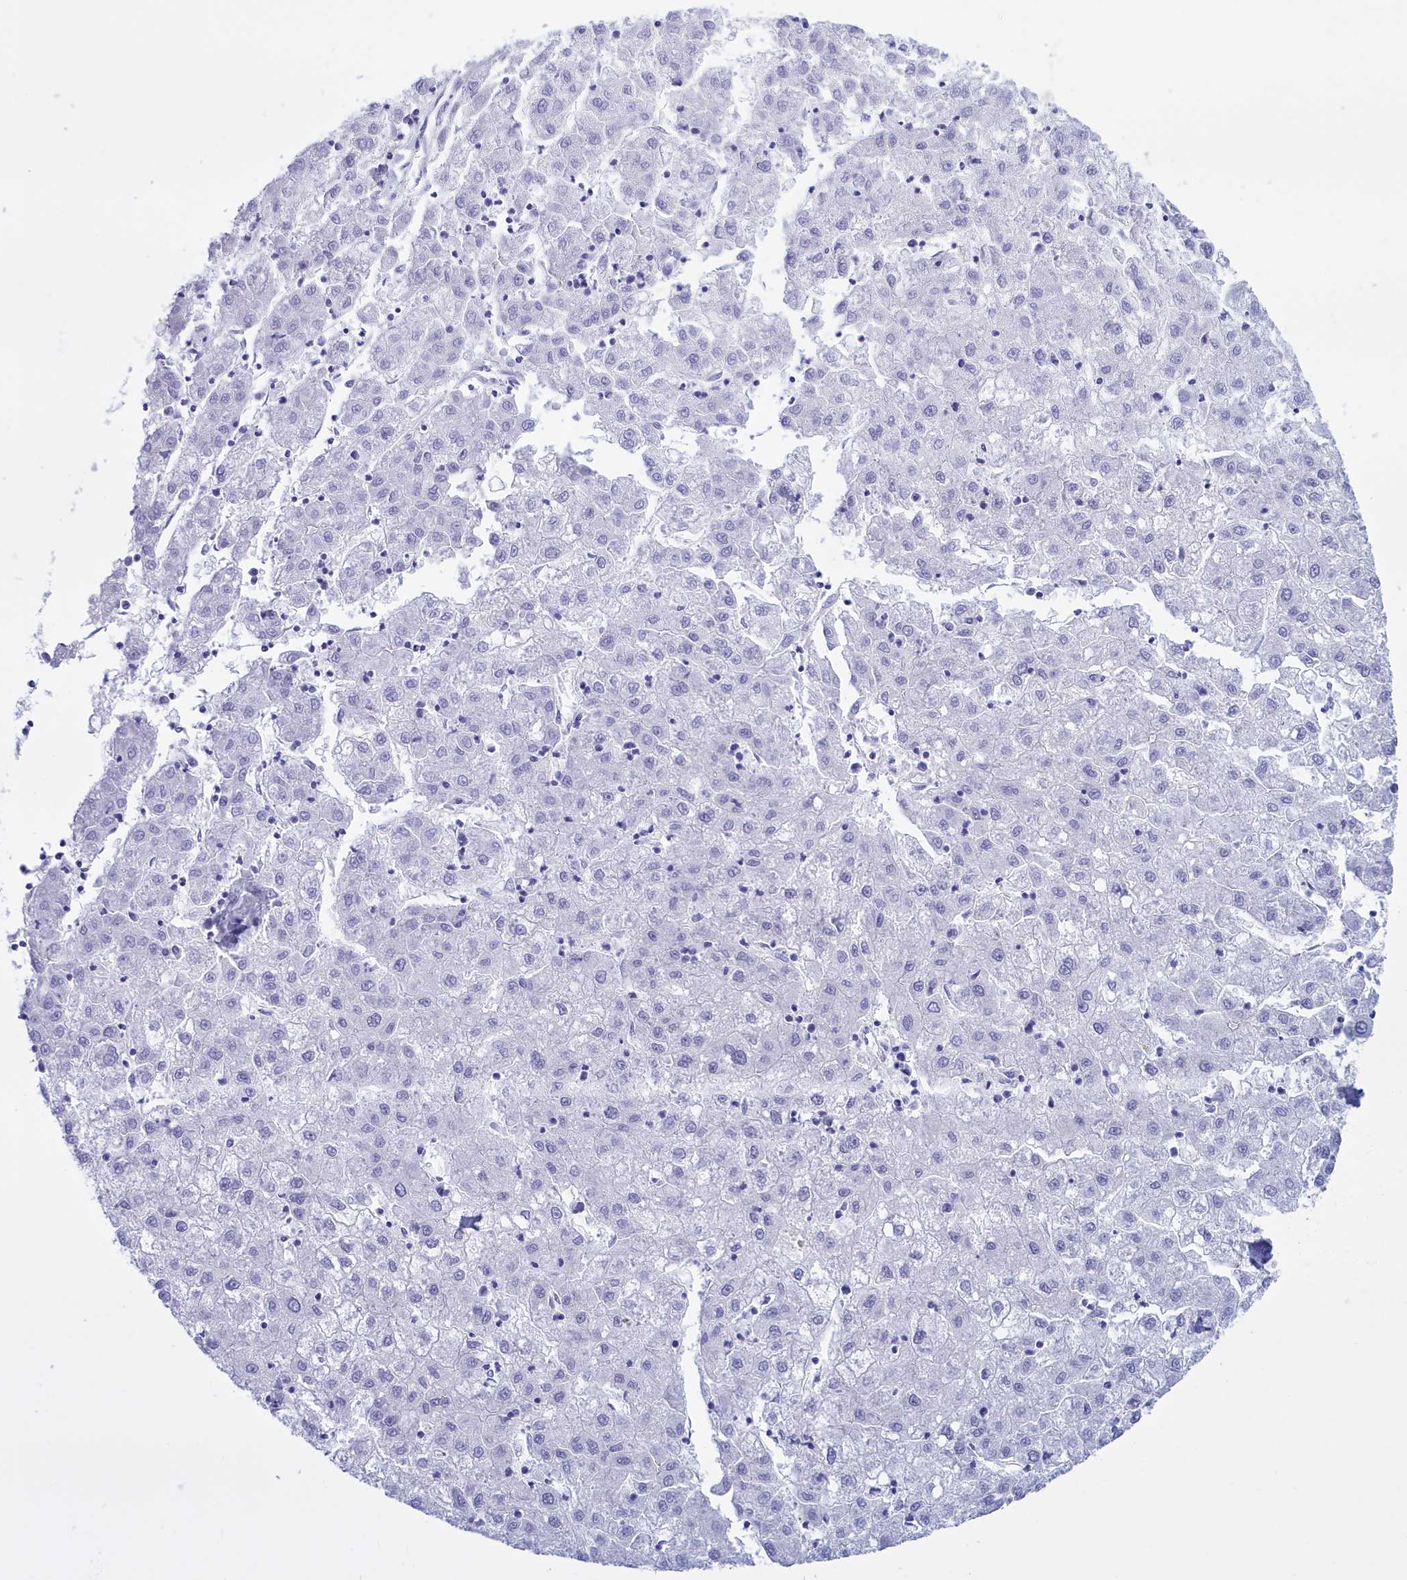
{"staining": {"intensity": "negative", "quantity": "none", "location": "none"}, "tissue": "liver cancer", "cell_type": "Tumor cells", "image_type": "cancer", "snomed": [{"axis": "morphology", "description": "Carcinoma, Hepatocellular, NOS"}, {"axis": "topography", "description": "Liver"}], "caption": "This histopathology image is of liver hepatocellular carcinoma stained with immunohistochemistry (IHC) to label a protein in brown with the nuclei are counter-stained blue. There is no staining in tumor cells.", "gene": "TMEM97", "patient": {"sex": "male", "age": 72}}